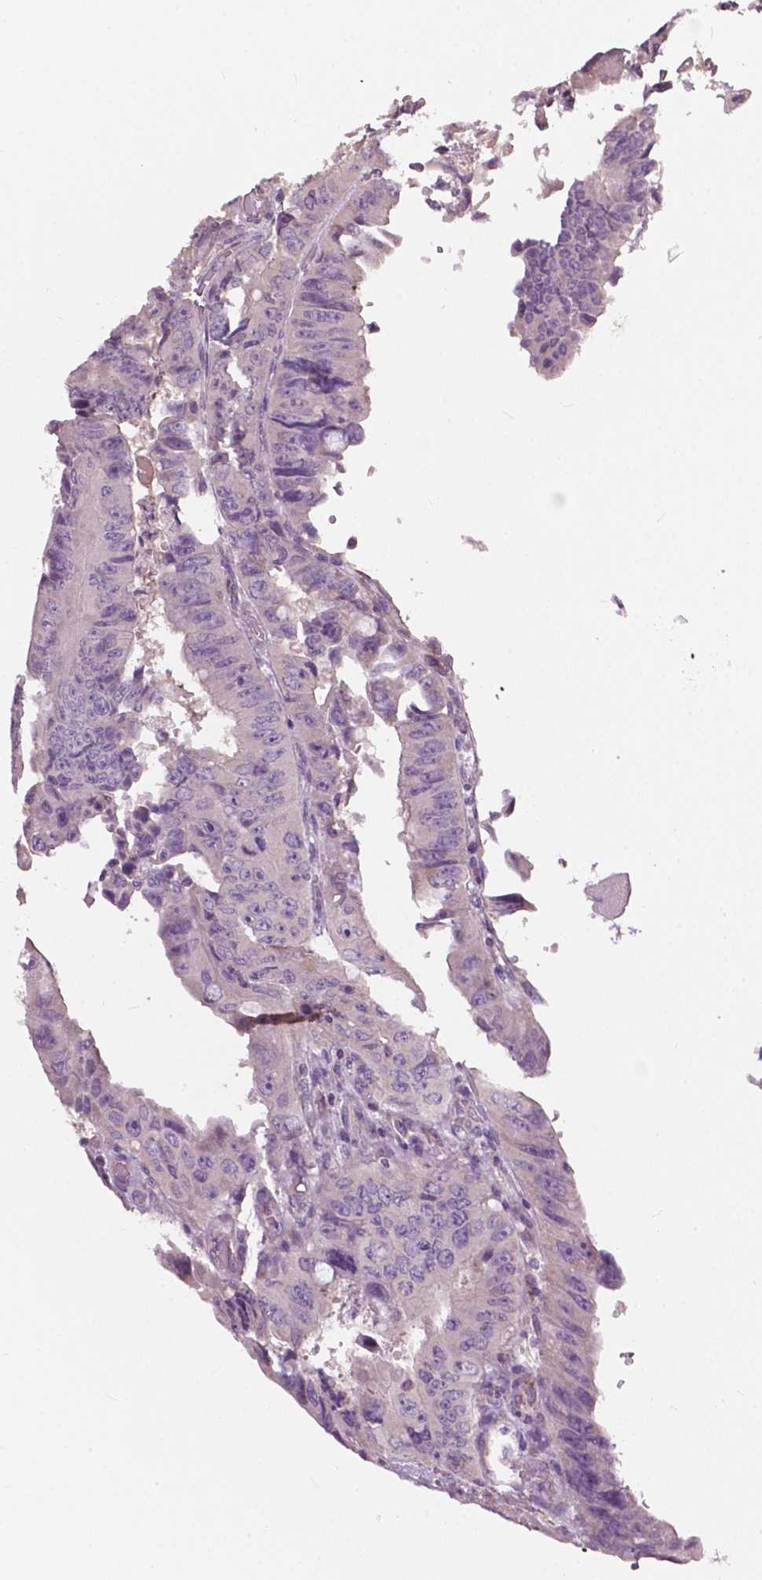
{"staining": {"intensity": "negative", "quantity": "none", "location": "none"}, "tissue": "colorectal cancer", "cell_type": "Tumor cells", "image_type": "cancer", "snomed": [{"axis": "morphology", "description": "Adenocarcinoma, NOS"}, {"axis": "topography", "description": "Colon"}], "caption": "Immunohistochemical staining of human colorectal cancer reveals no significant staining in tumor cells.", "gene": "NDUFA10", "patient": {"sex": "female", "age": 84}}